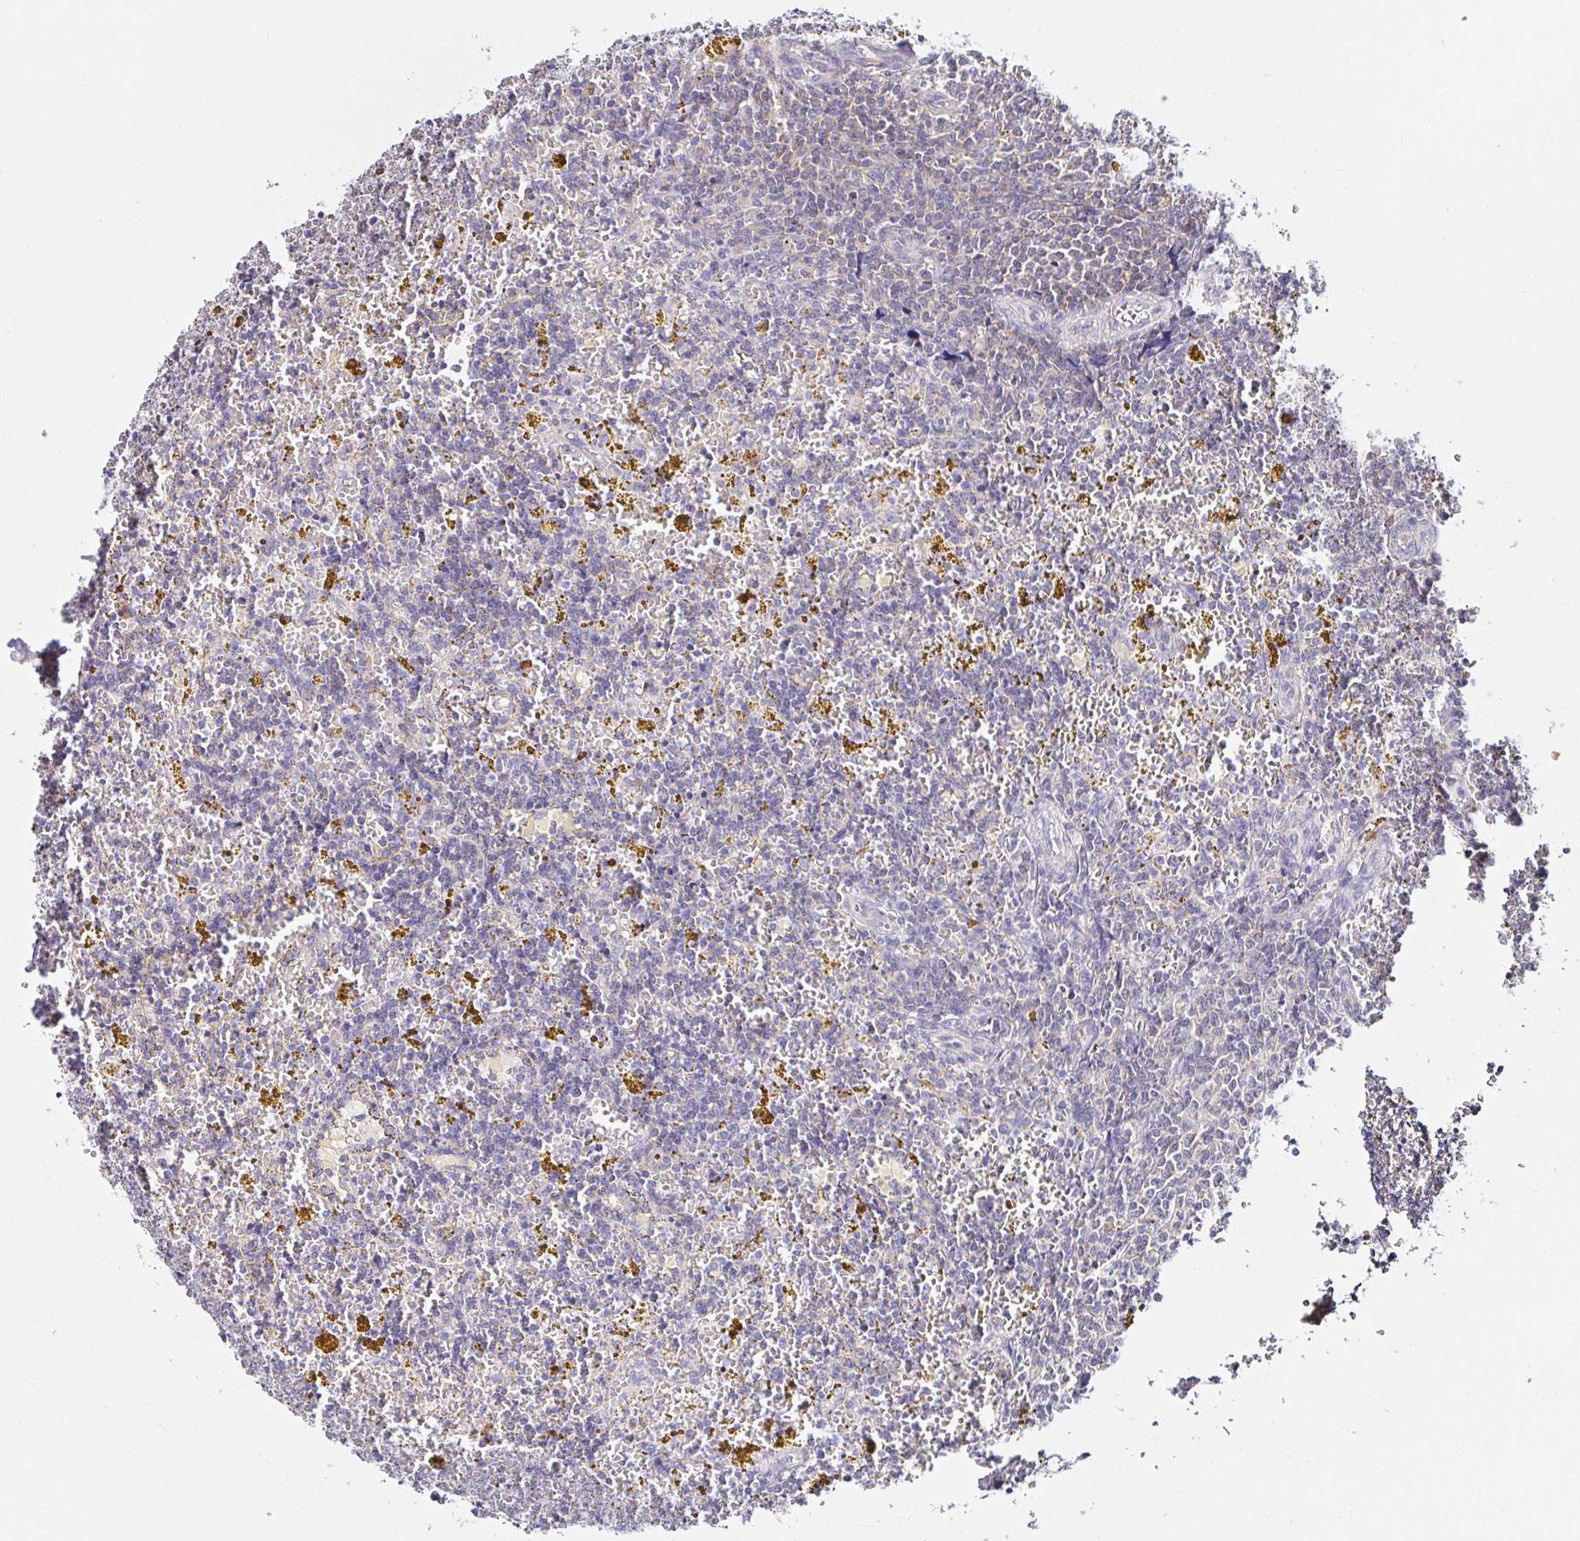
{"staining": {"intensity": "negative", "quantity": "none", "location": "none"}, "tissue": "lymphoma", "cell_type": "Tumor cells", "image_type": "cancer", "snomed": [{"axis": "morphology", "description": "Malignant lymphoma, non-Hodgkin's type, Low grade"}, {"axis": "topography", "description": "Spleen"}, {"axis": "topography", "description": "Lymph node"}], "caption": "A high-resolution image shows IHC staining of lymphoma, which shows no significant staining in tumor cells. The staining is performed using DAB brown chromogen with nuclei counter-stained in using hematoxylin.", "gene": "VSIG2", "patient": {"sex": "female", "age": 66}}